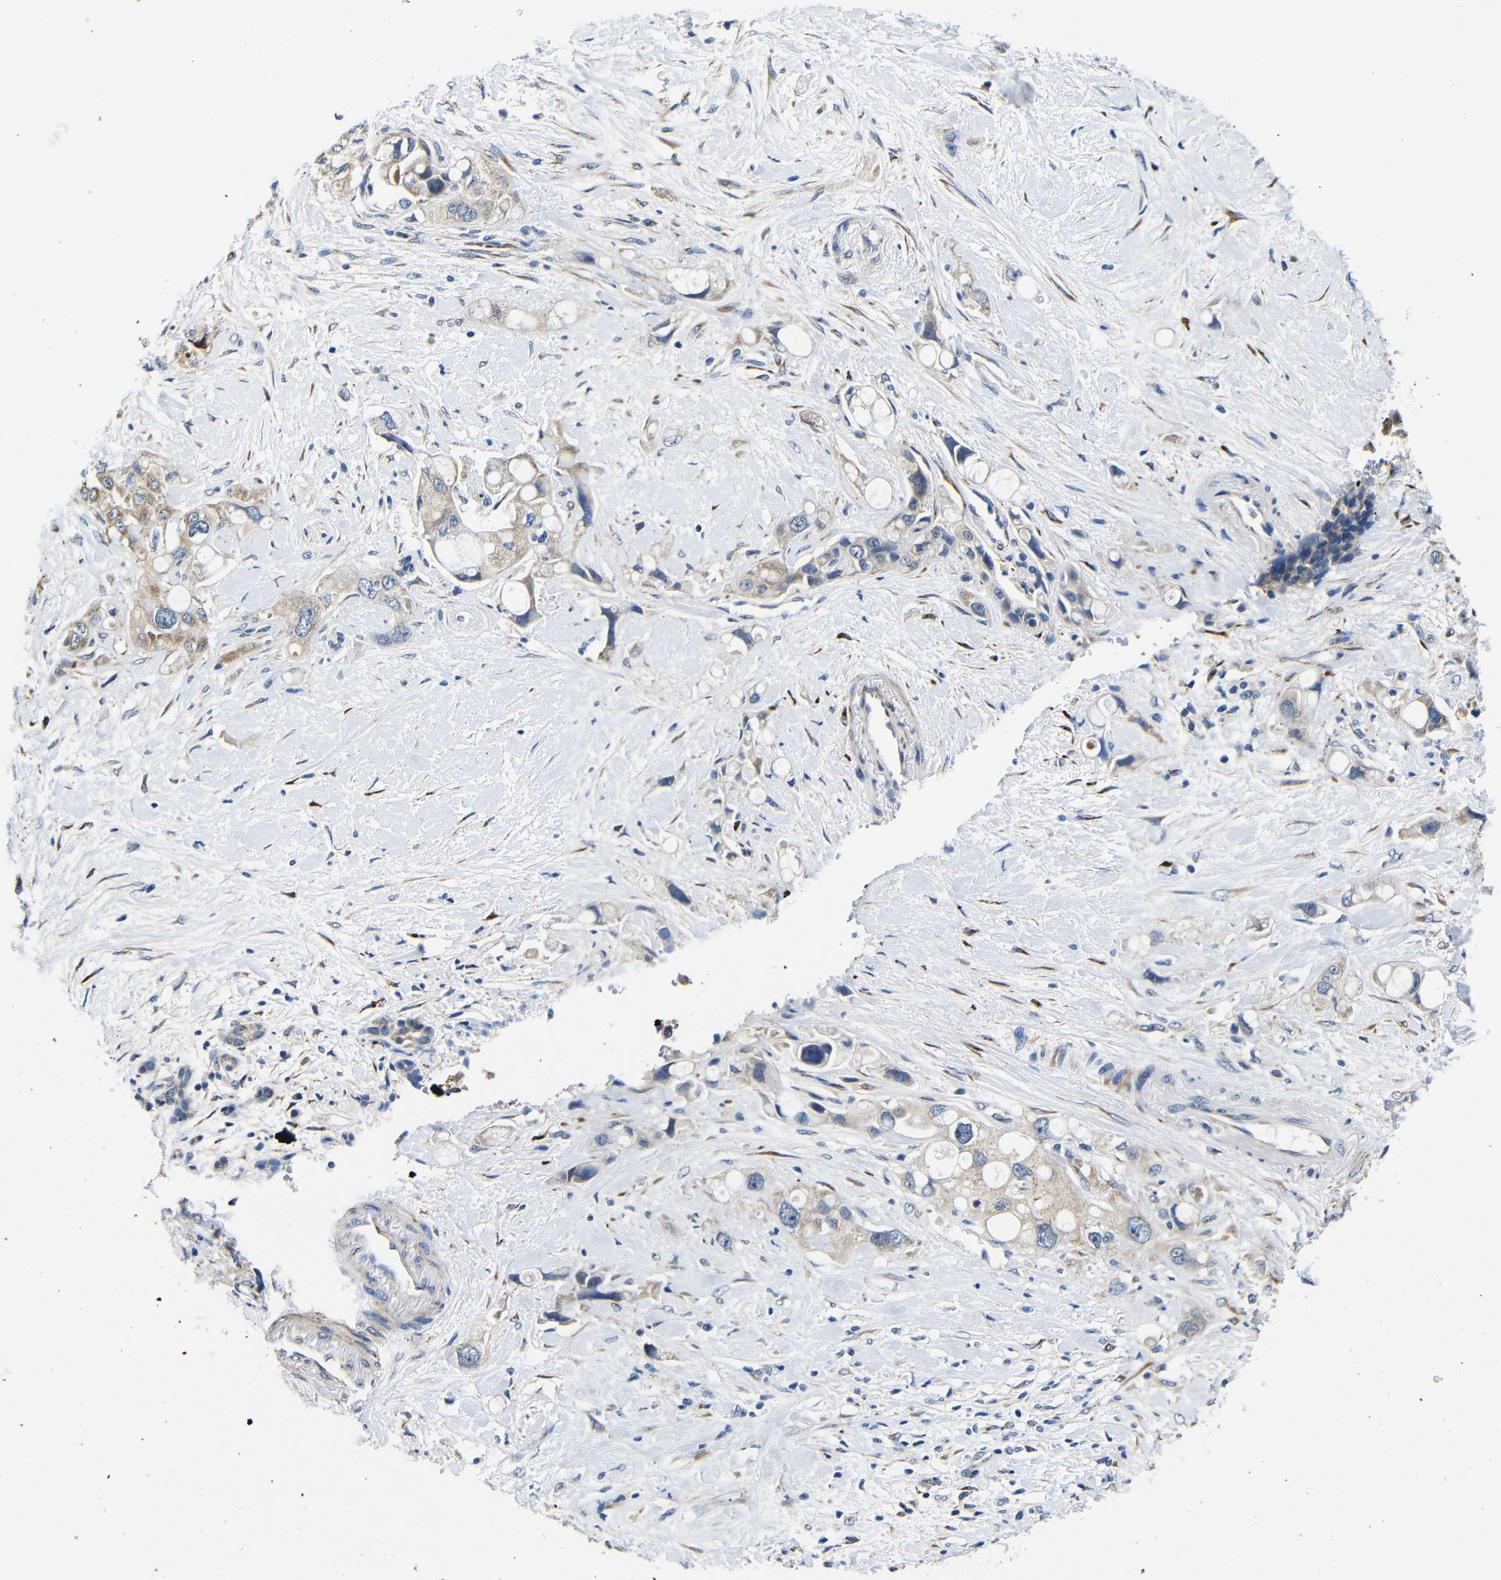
{"staining": {"intensity": "weak", "quantity": ">75%", "location": "cytoplasmic/membranous"}, "tissue": "pancreatic cancer", "cell_type": "Tumor cells", "image_type": "cancer", "snomed": [{"axis": "morphology", "description": "Adenocarcinoma, NOS"}, {"axis": "topography", "description": "Pancreas"}], "caption": "The immunohistochemical stain labels weak cytoplasmic/membranous staining in tumor cells of pancreatic cancer (adenocarcinoma) tissue.", "gene": "FKBP14", "patient": {"sex": "female", "age": 56}}